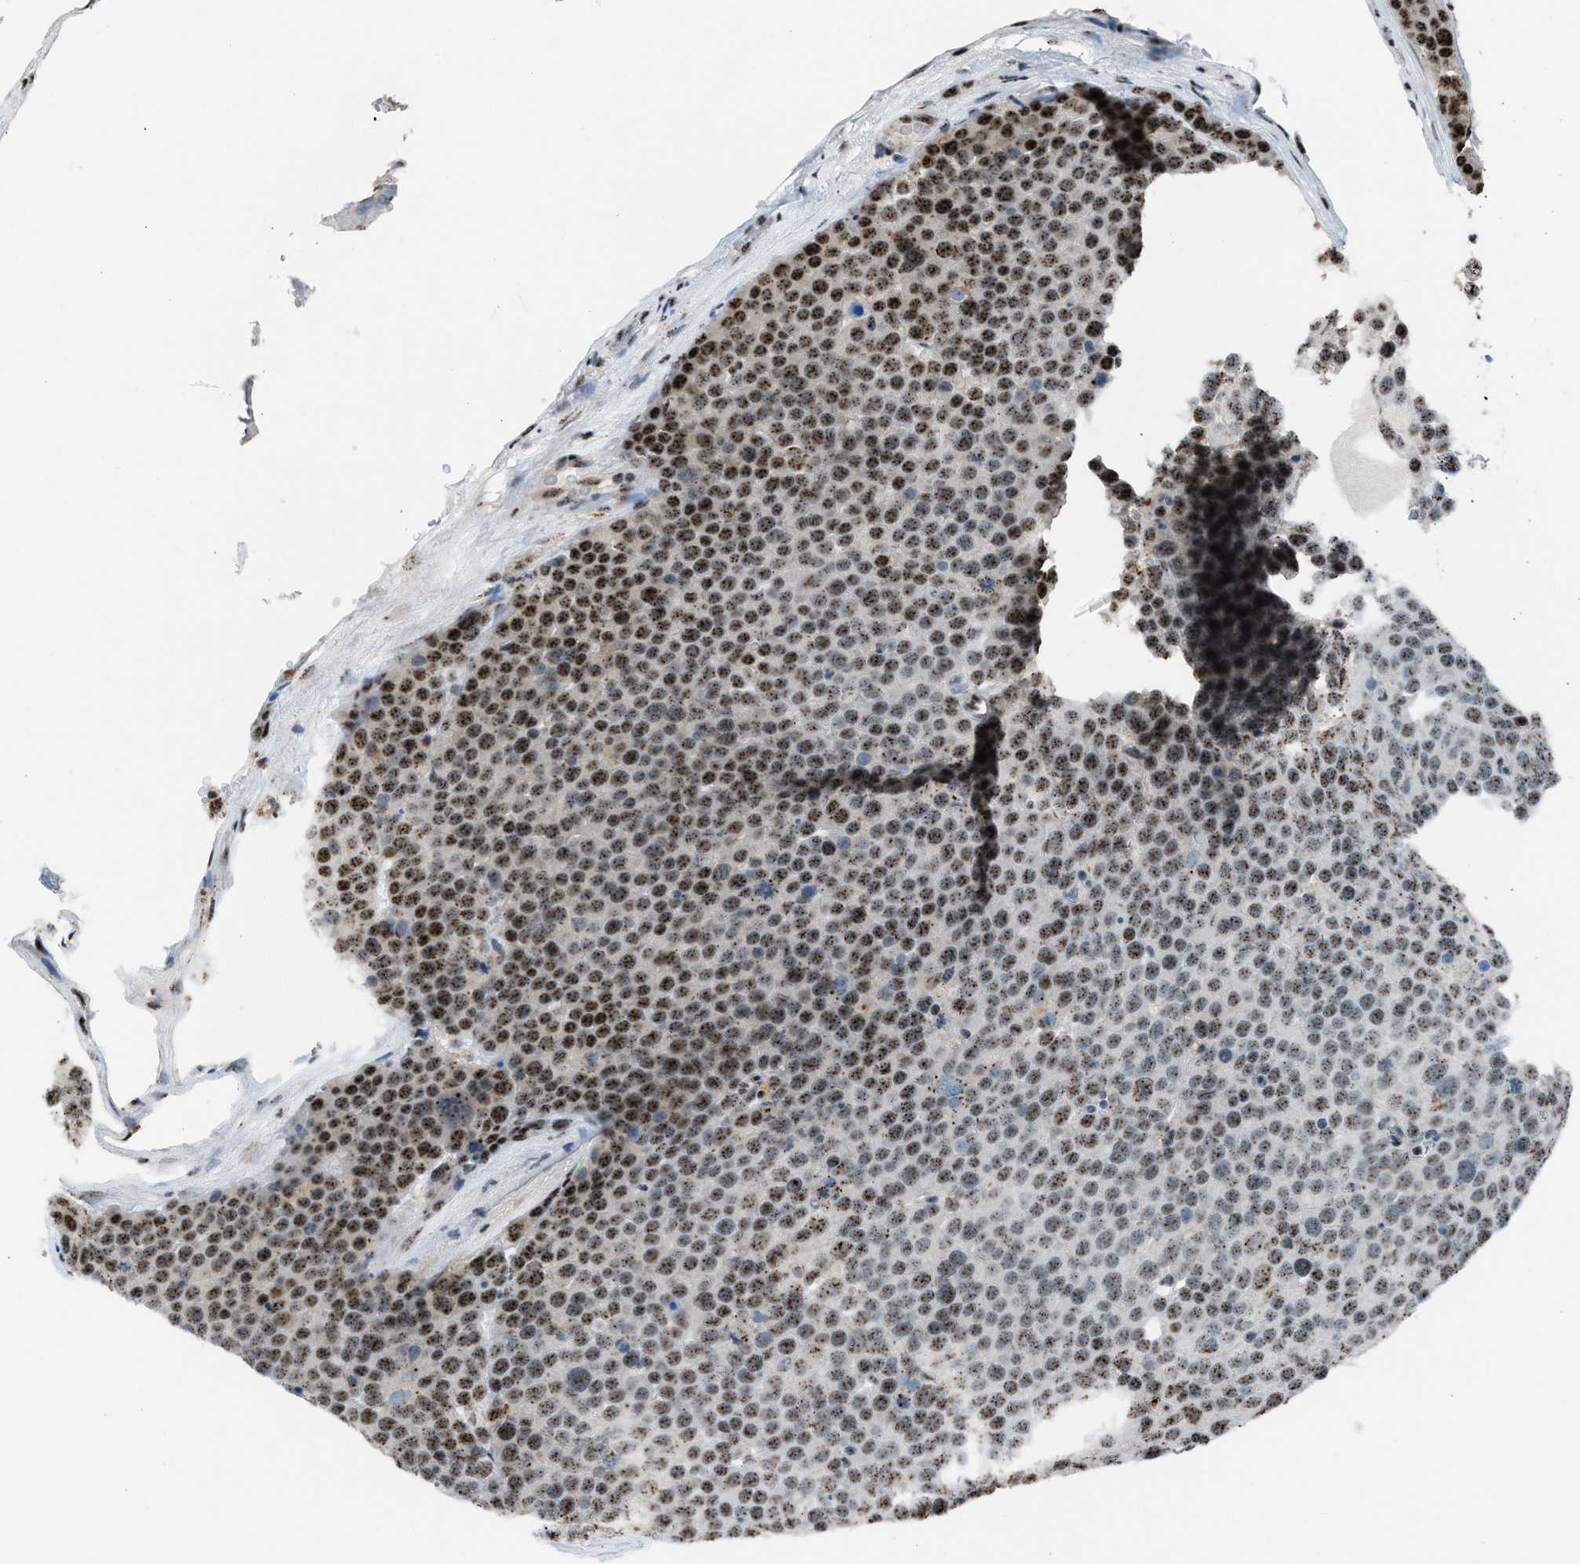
{"staining": {"intensity": "moderate", "quantity": ">75%", "location": "nuclear"}, "tissue": "testis cancer", "cell_type": "Tumor cells", "image_type": "cancer", "snomed": [{"axis": "morphology", "description": "Seminoma, NOS"}, {"axis": "topography", "description": "Testis"}], "caption": "About >75% of tumor cells in human testis cancer (seminoma) demonstrate moderate nuclear protein positivity as visualized by brown immunohistochemical staining.", "gene": "CENPP", "patient": {"sex": "male", "age": 71}}